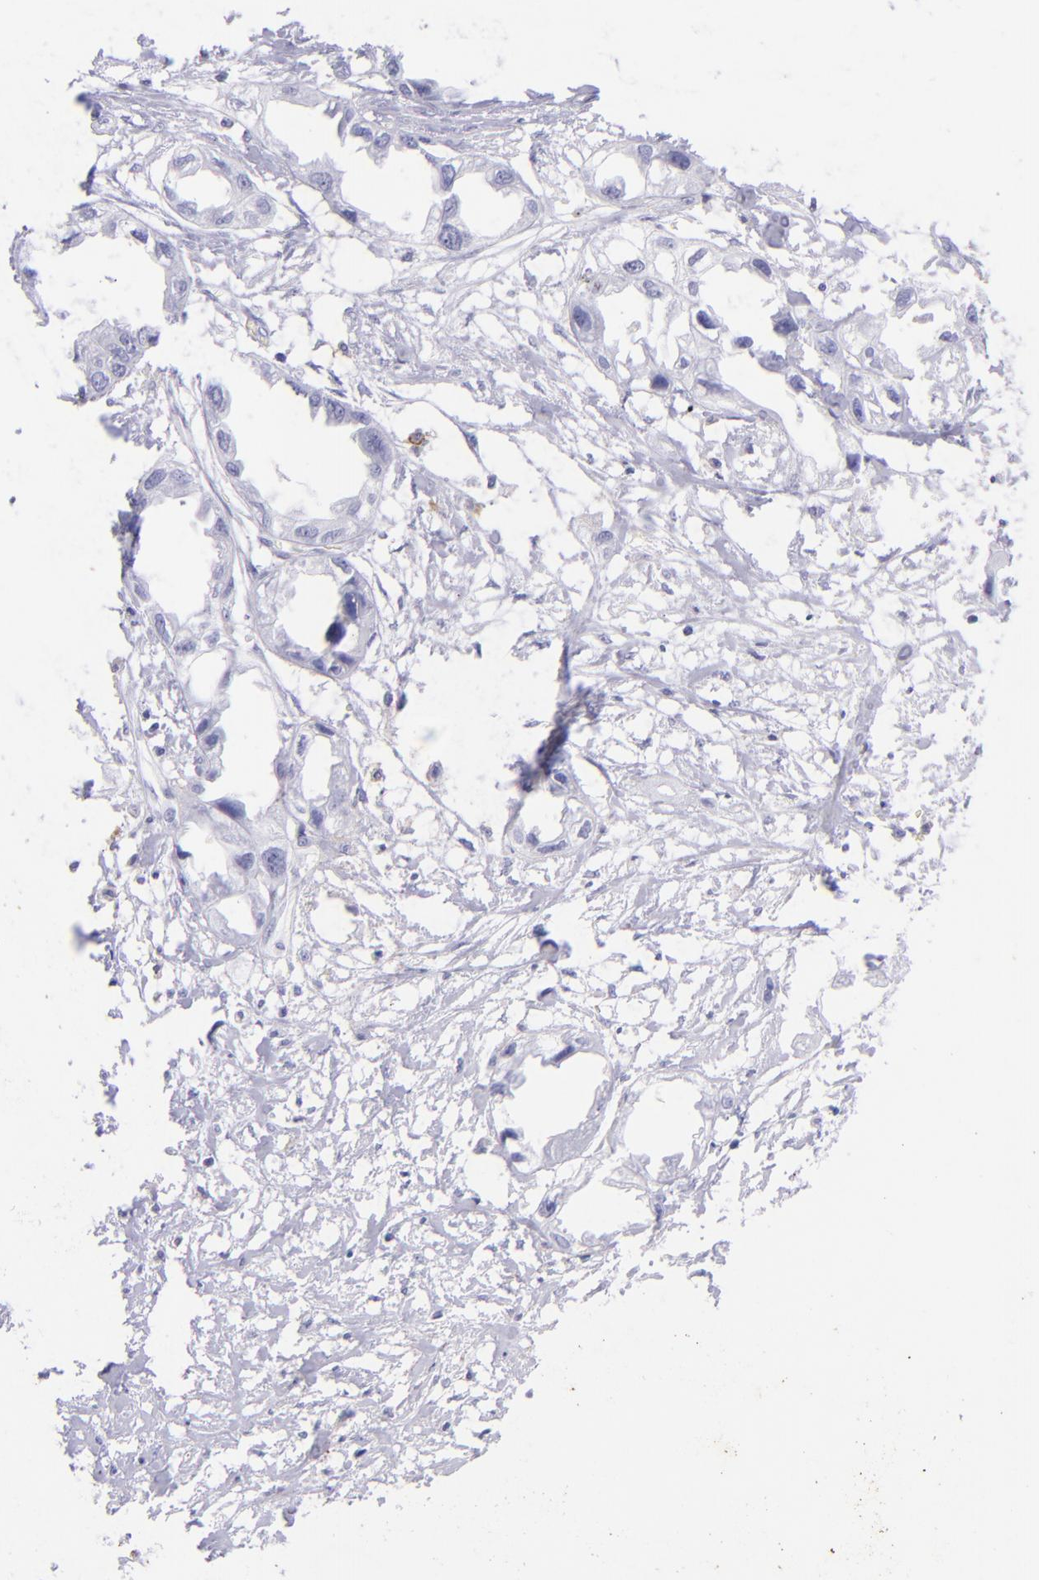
{"staining": {"intensity": "negative", "quantity": "none", "location": "none"}, "tissue": "endometrial cancer", "cell_type": "Tumor cells", "image_type": "cancer", "snomed": [{"axis": "morphology", "description": "Adenocarcinoma, NOS"}, {"axis": "topography", "description": "Endometrium"}], "caption": "DAB (3,3'-diaminobenzidine) immunohistochemical staining of endometrial cancer (adenocarcinoma) displays no significant expression in tumor cells. Nuclei are stained in blue.", "gene": "CD72", "patient": {"sex": "female", "age": 67}}